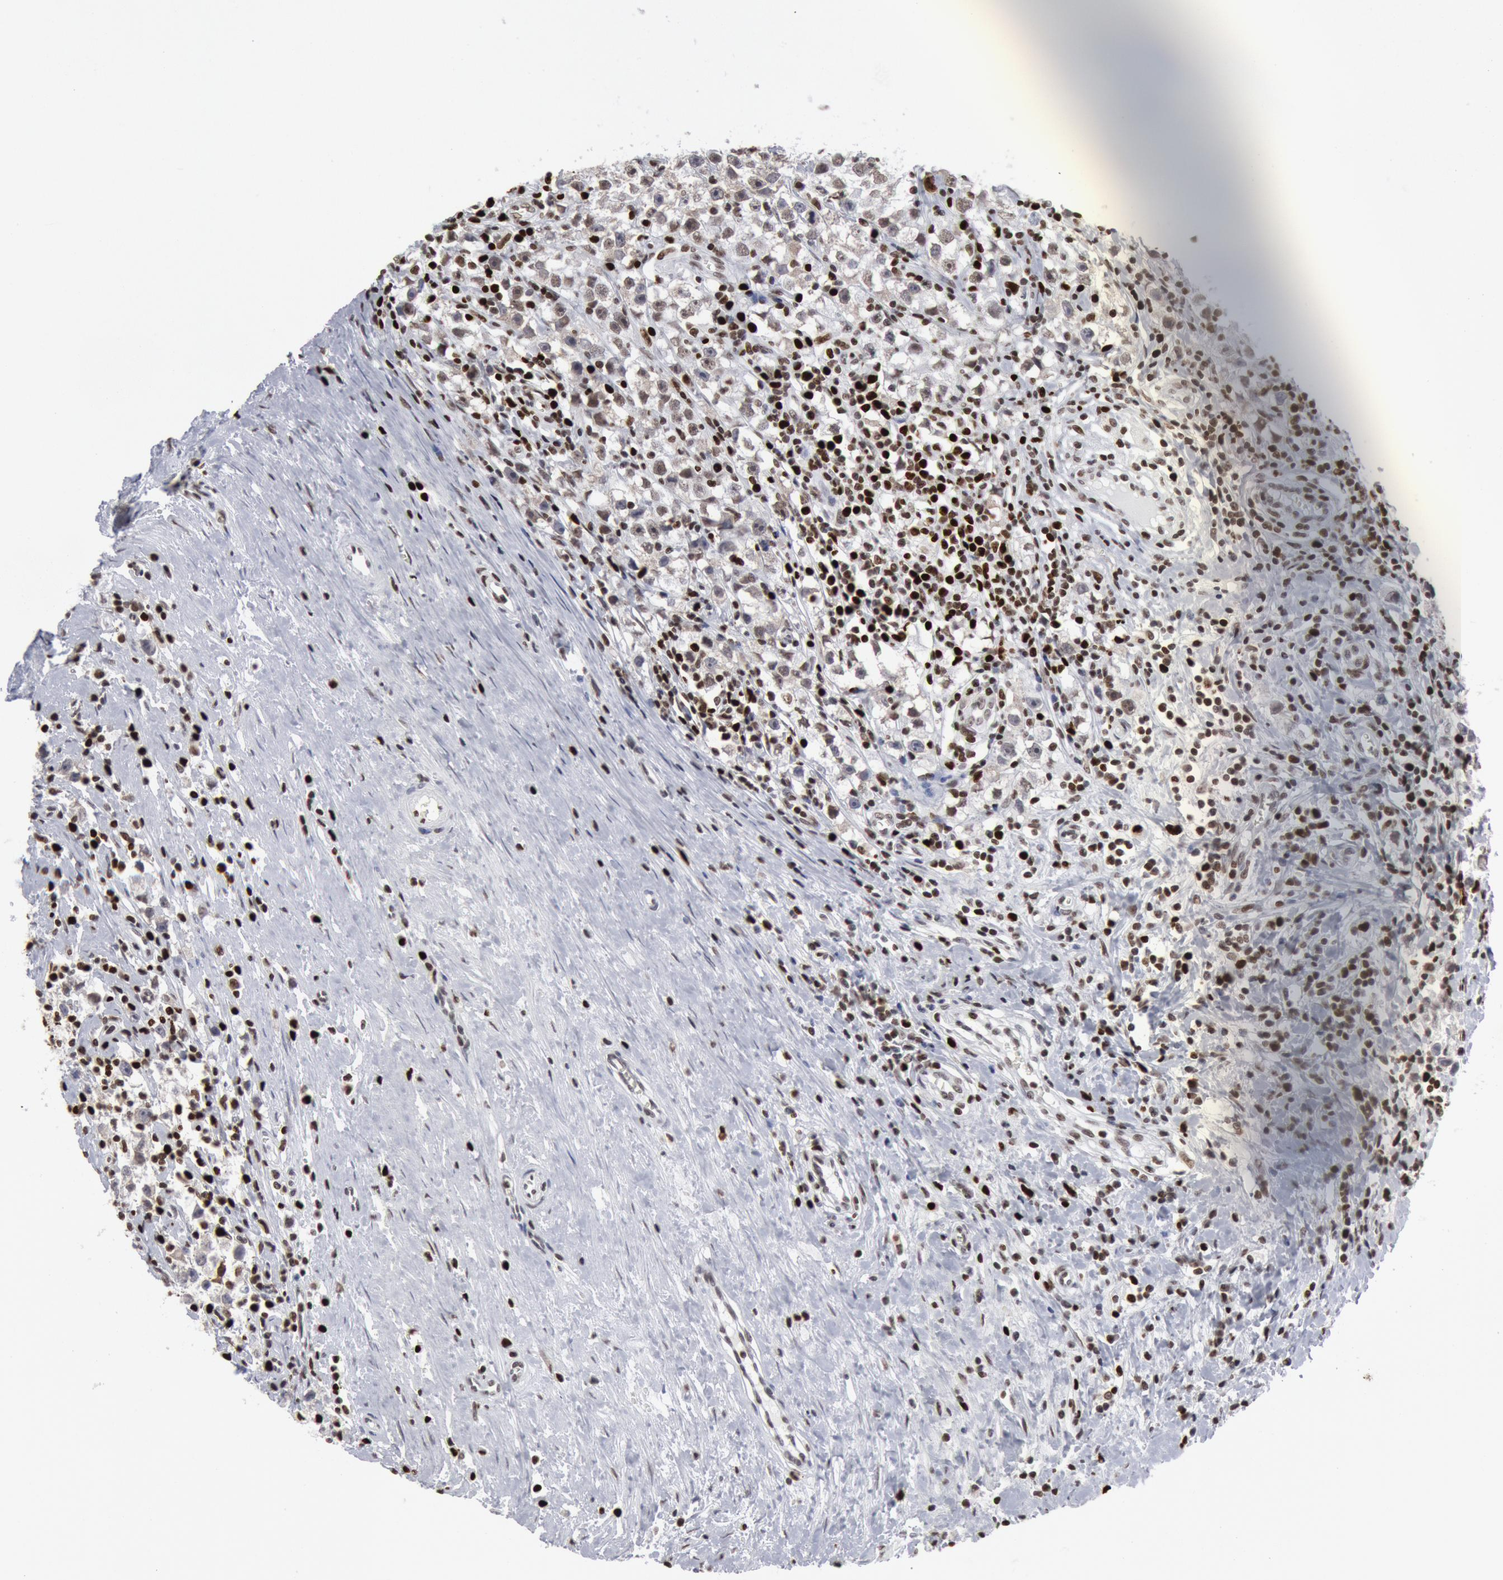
{"staining": {"intensity": "weak", "quantity": "<25%", "location": "nuclear"}, "tissue": "testis cancer", "cell_type": "Tumor cells", "image_type": "cancer", "snomed": [{"axis": "morphology", "description": "Seminoma, NOS"}, {"axis": "topography", "description": "Testis"}], "caption": "There is no significant positivity in tumor cells of testis seminoma. (DAB (3,3'-diaminobenzidine) immunohistochemistry visualized using brightfield microscopy, high magnification).", "gene": "SUB1", "patient": {"sex": "male", "age": 35}}